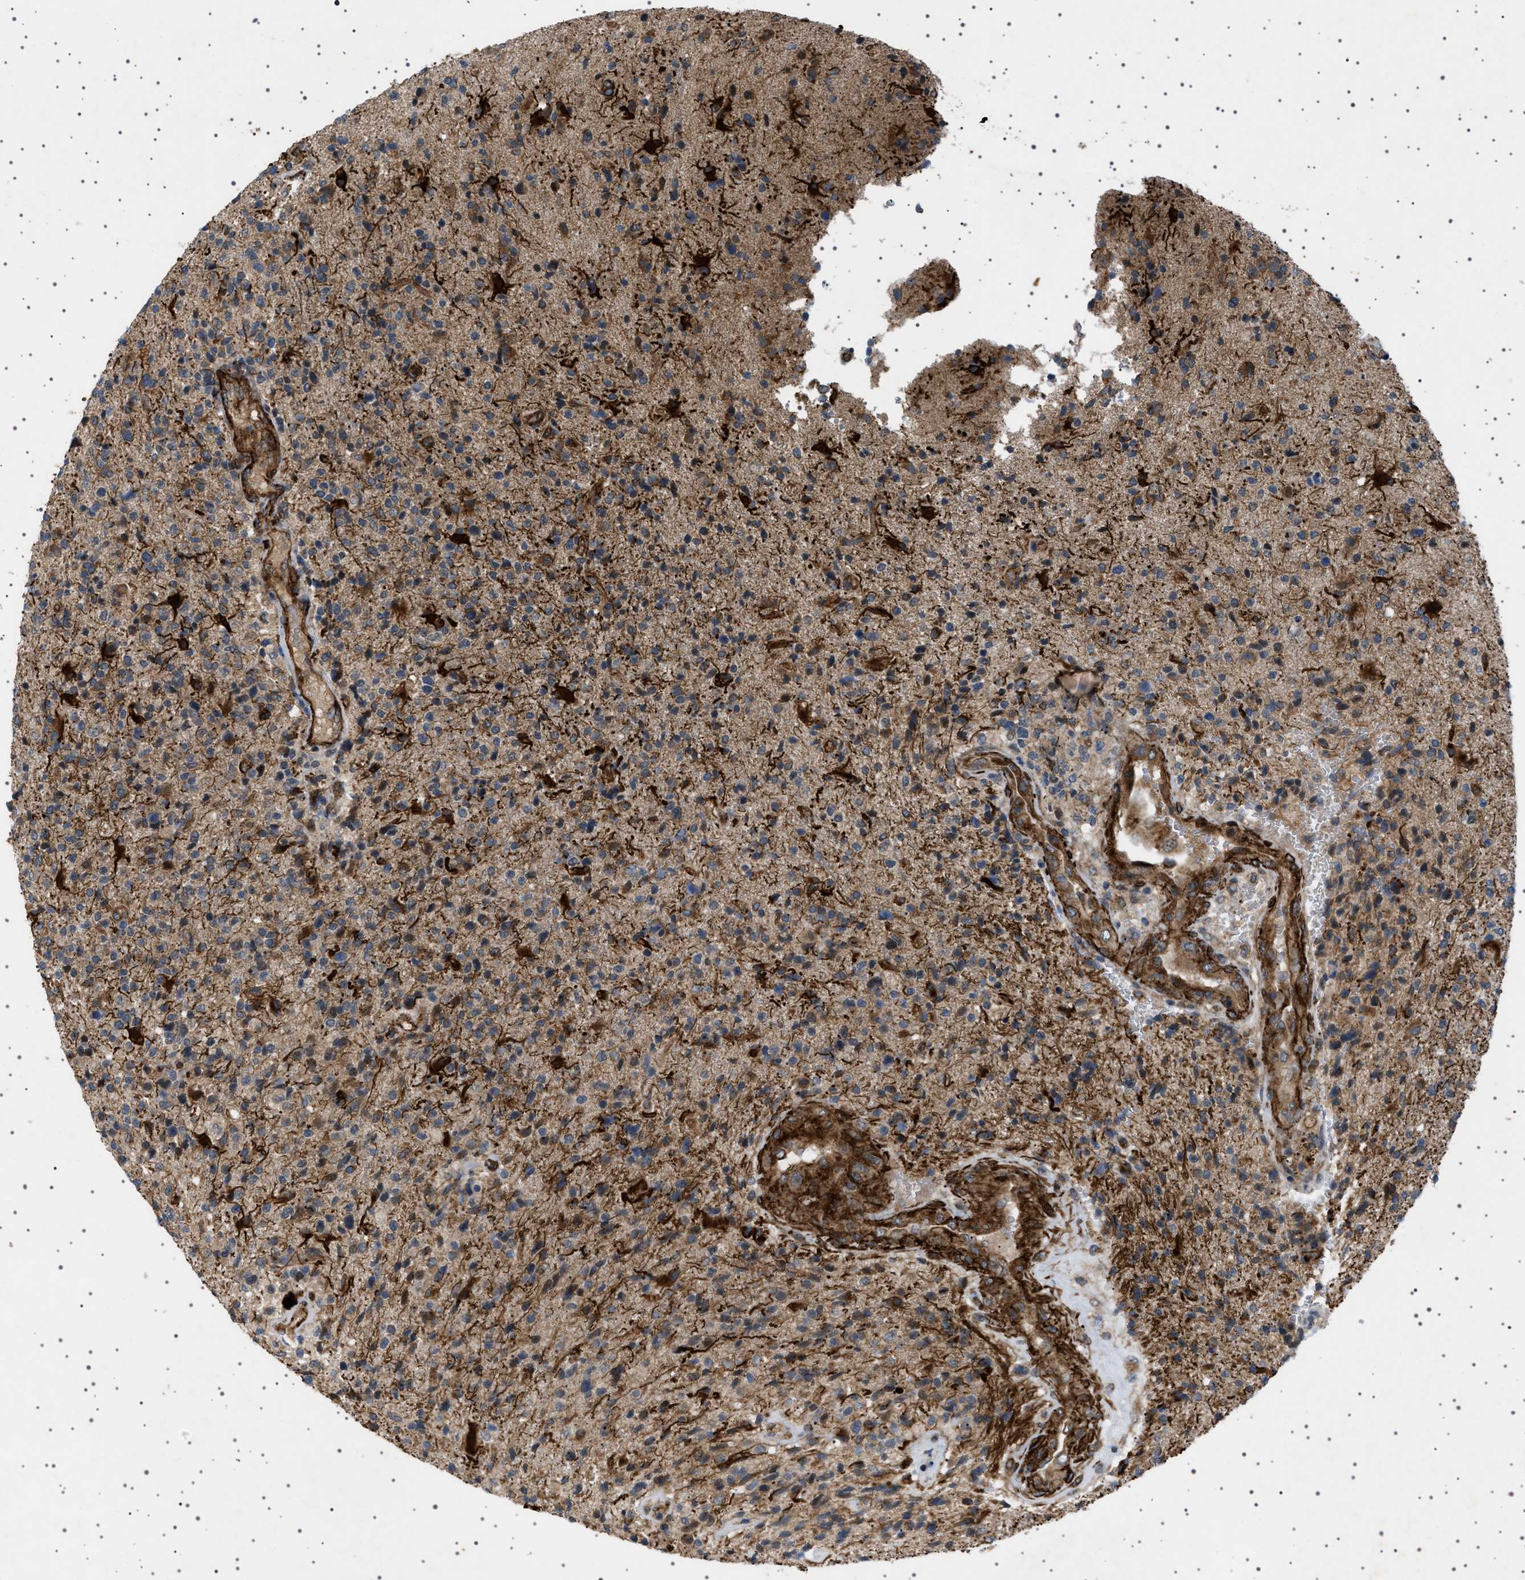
{"staining": {"intensity": "strong", "quantity": "<25%", "location": "cytoplasmic/membranous"}, "tissue": "glioma", "cell_type": "Tumor cells", "image_type": "cancer", "snomed": [{"axis": "morphology", "description": "Glioma, malignant, High grade"}, {"axis": "topography", "description": "Brain"}], "caption": "The photomicrograph displays staining of malignant glioma (high-grade), revealing strong cytoplasmic/membranous protein staining (brown color) within tumor cells.", "gene": "CCDC186", "patient": {"sex": "male", "age": 72}}